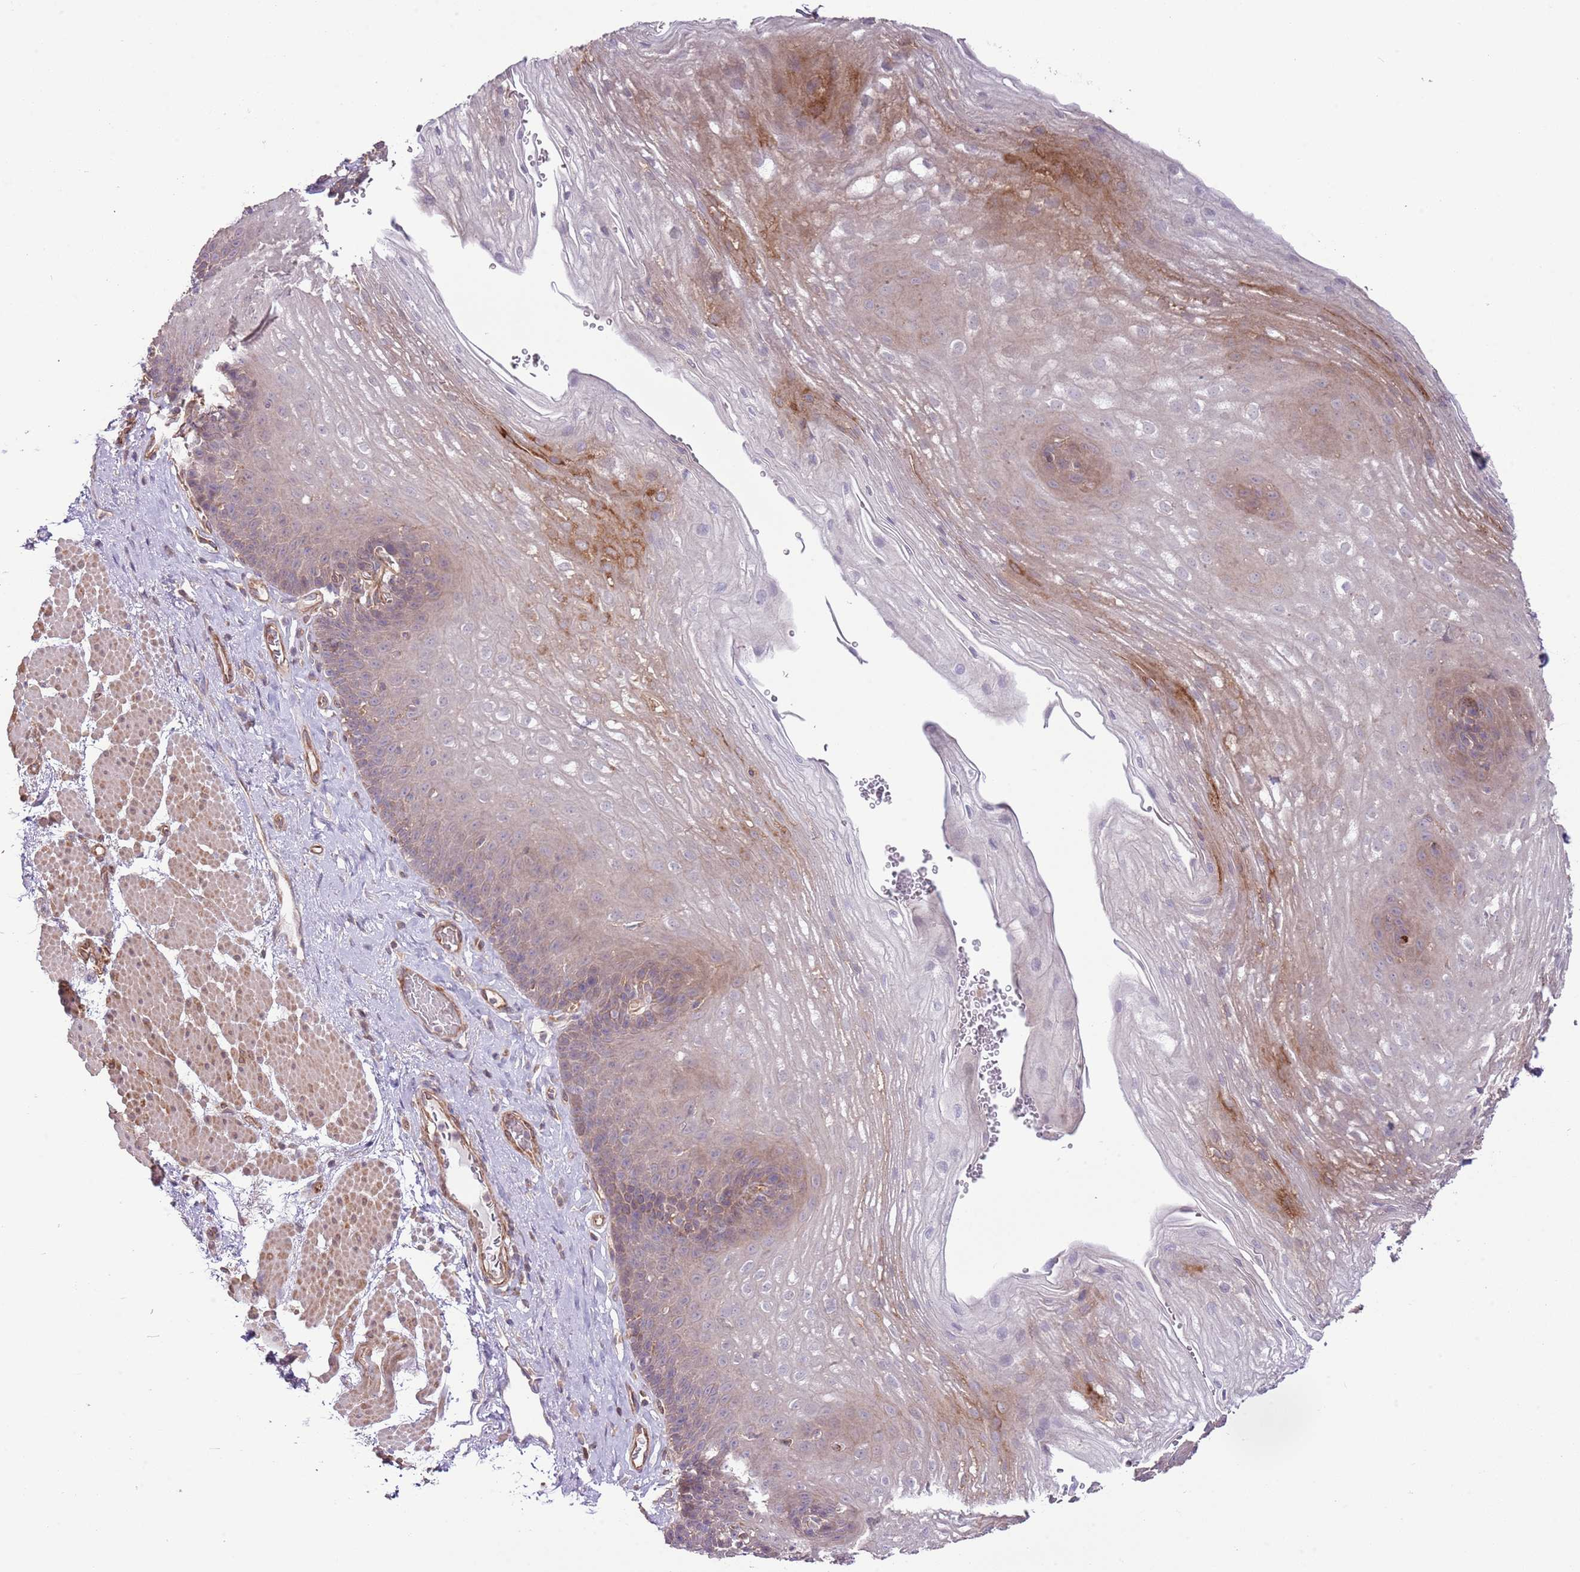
{"staining": {"intensity": "moderate", "quantity": "<25%", "location": "cytoplasmic/membranous"}, "tissue": "esophagus", "cell_type": "Squamous epithelial cells", "image_type": "normal", "snomed": [{"axis": "morphology", "description": "Normal tissue, NOS"}, {"axis": "topography", "description": "Esophagus"}], "caption": "IHC (DAB) staining of unremarkable esophagus displays moderate cytoplasmic/membranous protein staining in approximately <25% of squamous epithelial cells. (DAB (3,3'-diaminobenzidine) IHC, brown staining for protein, blue staining for nuclei).", "gene": "LPIN2", "patient": {"sex": "female", "age": 66}}